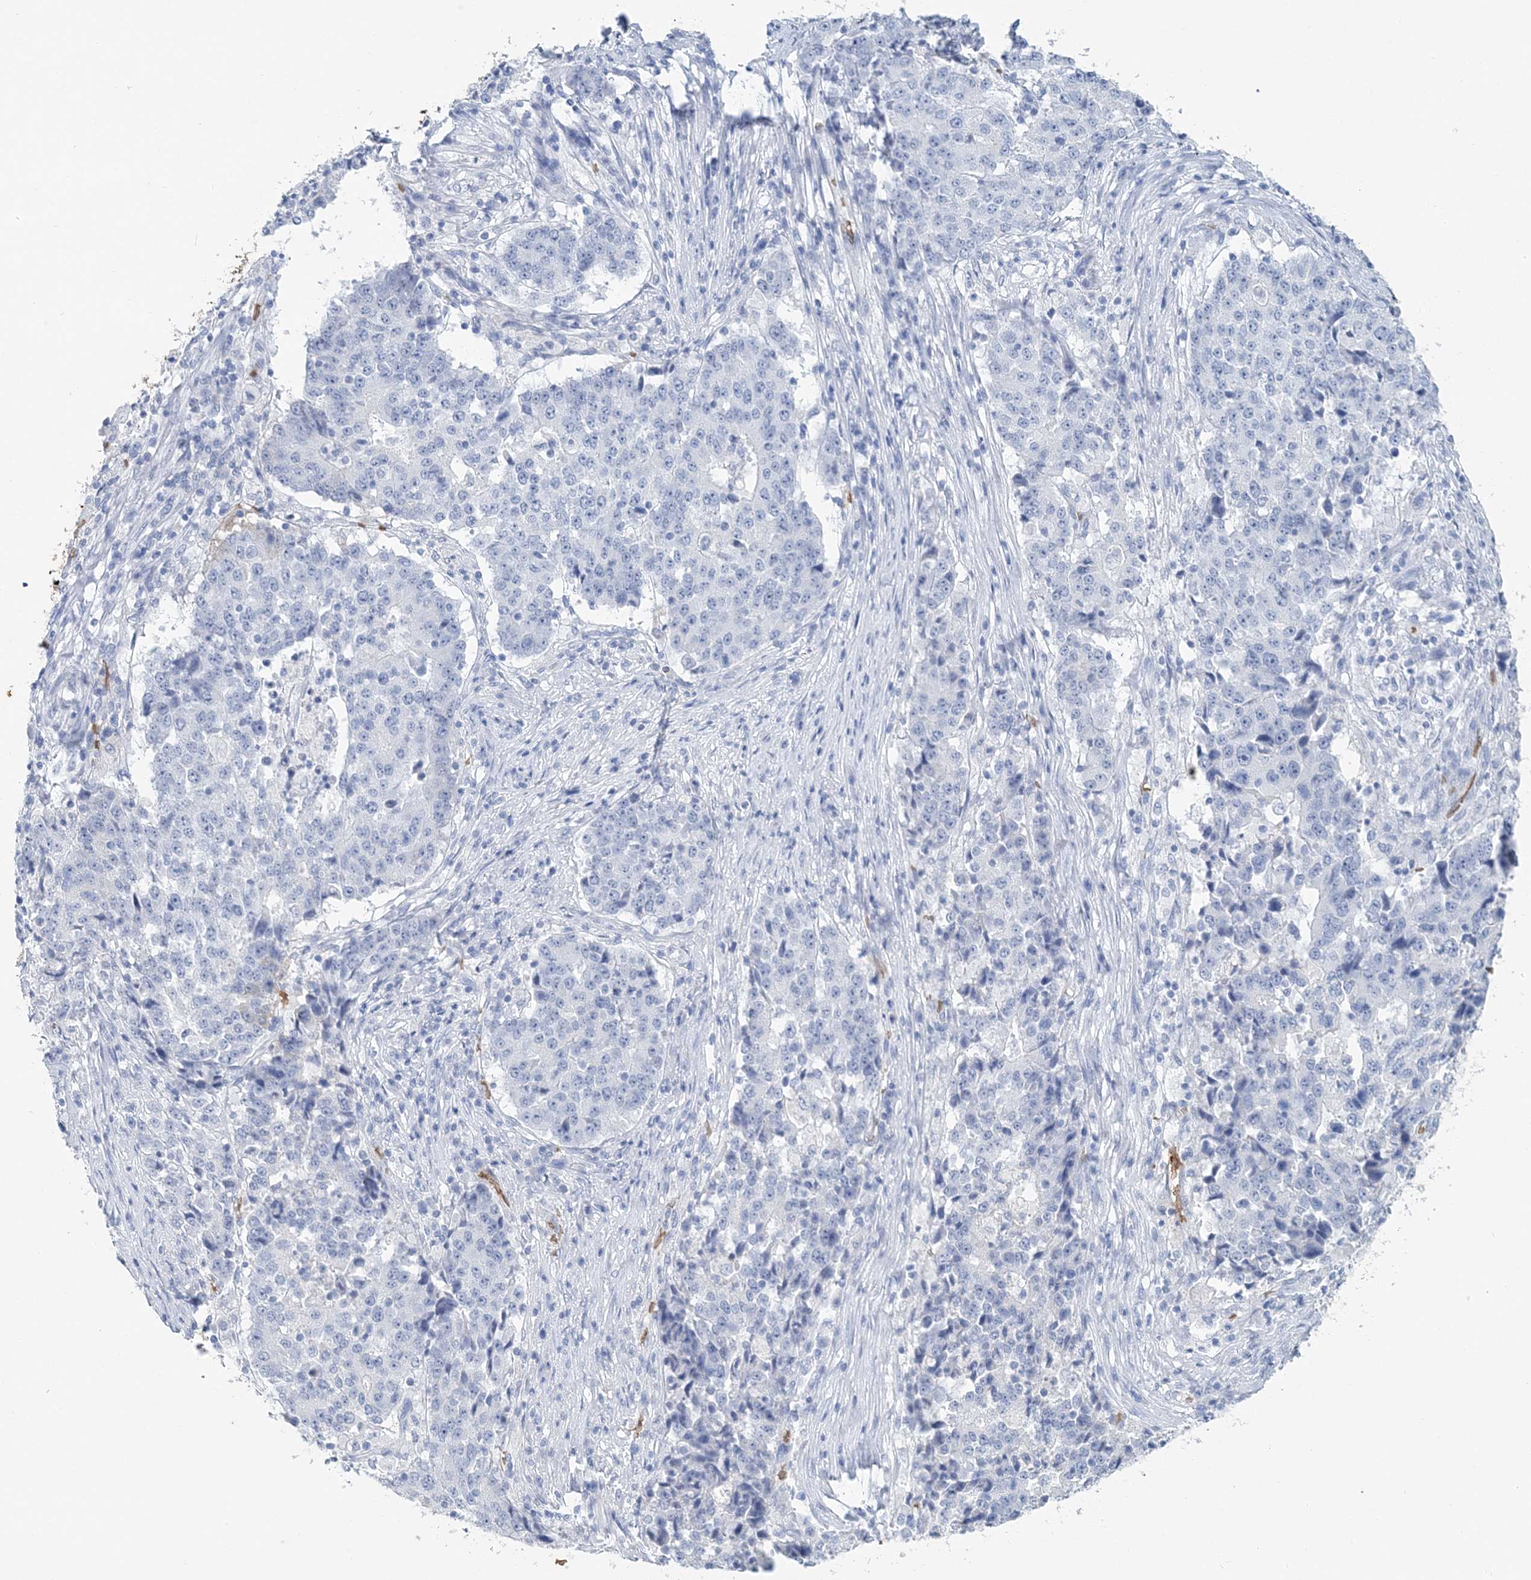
{"staining": {"intensity": "negative", "quantity": "none", "location": "none"}, "tissue": "stomach cancer", "cell_type": "Tumor cells", "image_type": "cancer", "snomed": [{"axis": "morphology", "description": "Adenocarcinoma, NOS"}, {"axis": "topography", "description": "Stomach"}], "caption": "Micrograph shows no protein staining in tumor cells of adenocarcinoma (stomach) tissue. Nuclei are stained in blue.", "gene": "HBD", "patient": {"sex": "male", "age": 59}}